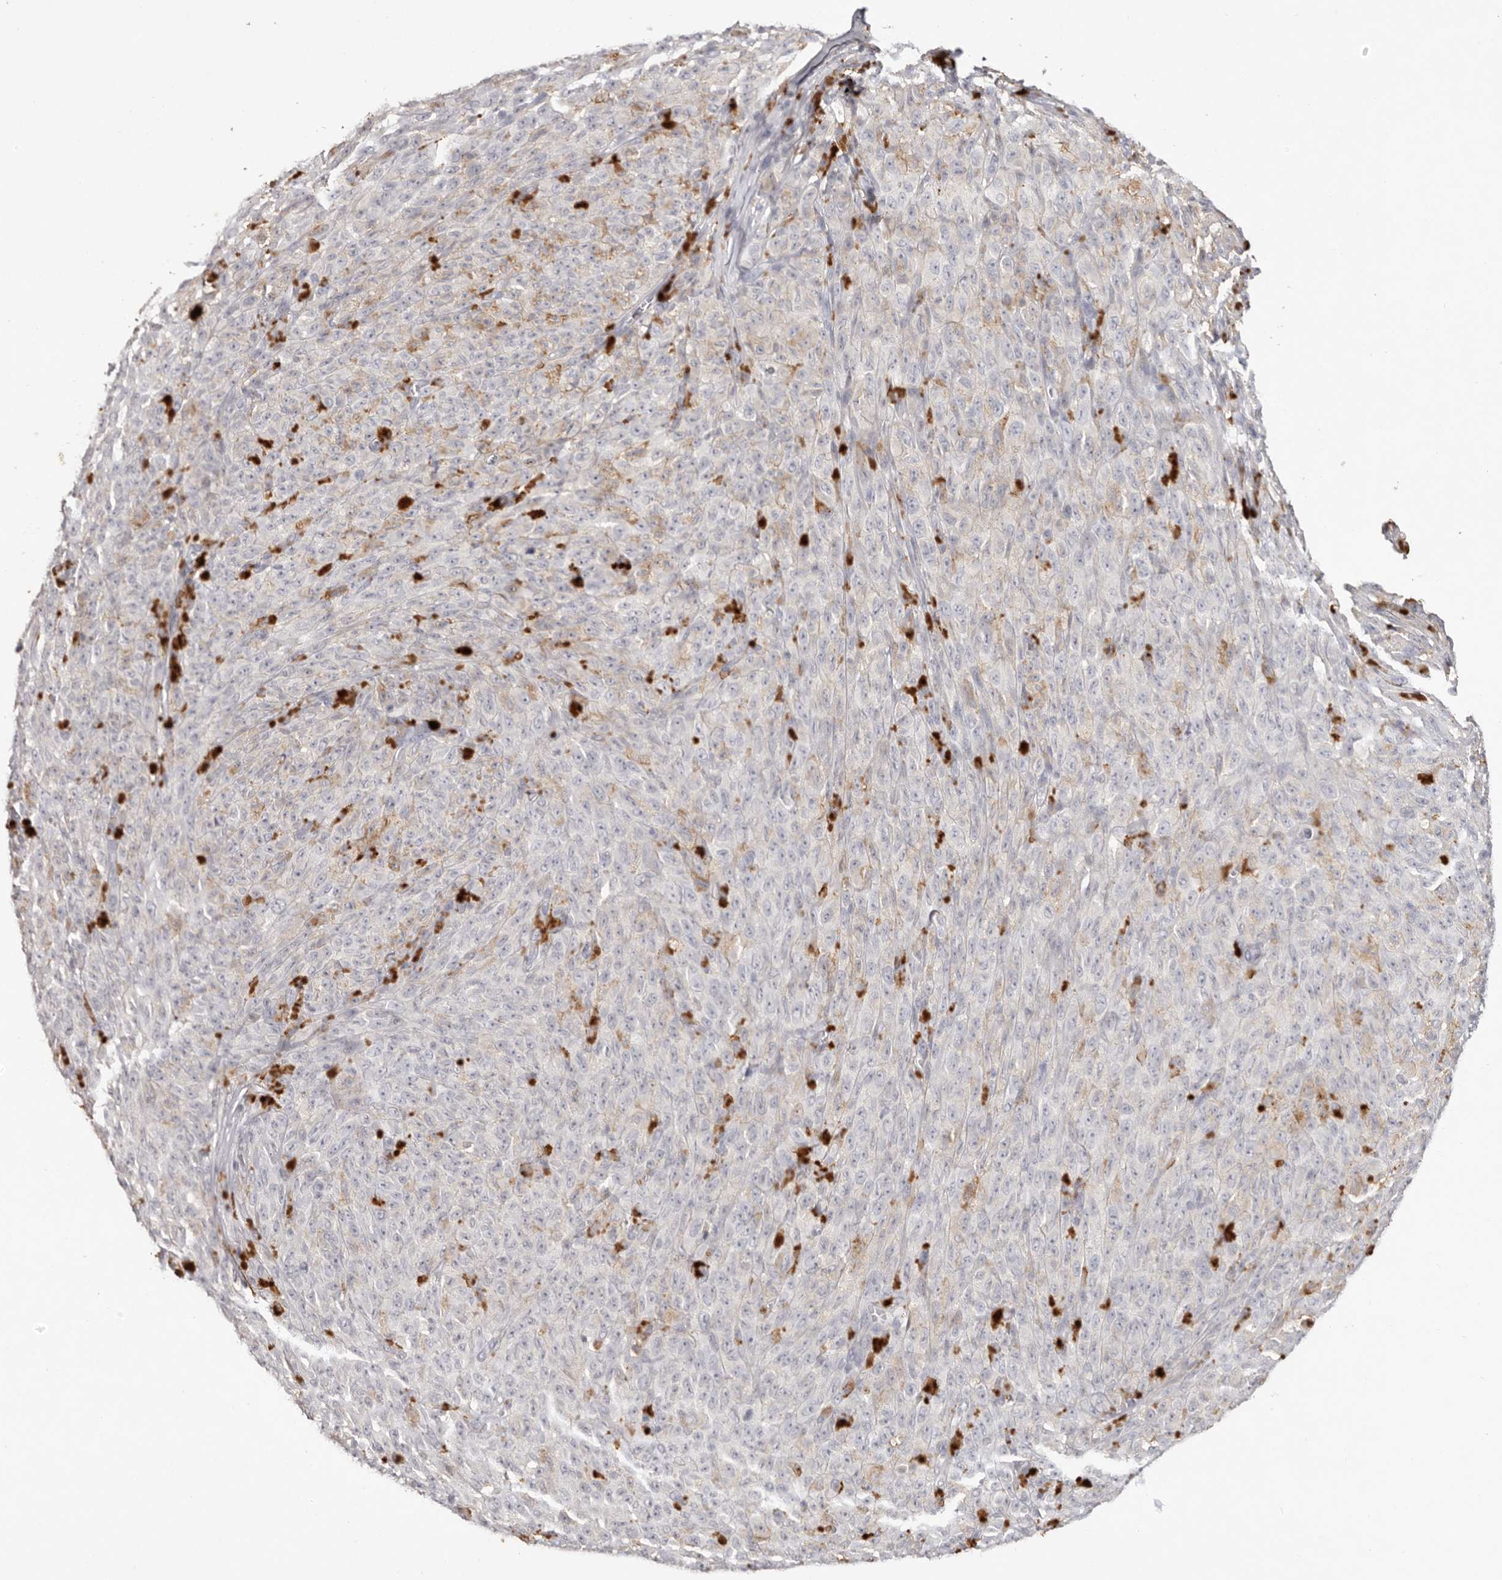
{"staining": {"intensity": "negative", "quantity": "none", "location": "none"}, "tissue": "melanoma", "cell_type": "Tumor cells", "image_type": "cancer", "snomed": [{"axis": "morphology", "description": "Malignant melanoma, NOS"}, {"axis": "topography", "description": "Skin"}], "caption": "Immunohistochemistry of human melanoma shows no expression in tumor cells.", "gene": "SCUBE2", "patient": {"sex": "female", "age": 82}}